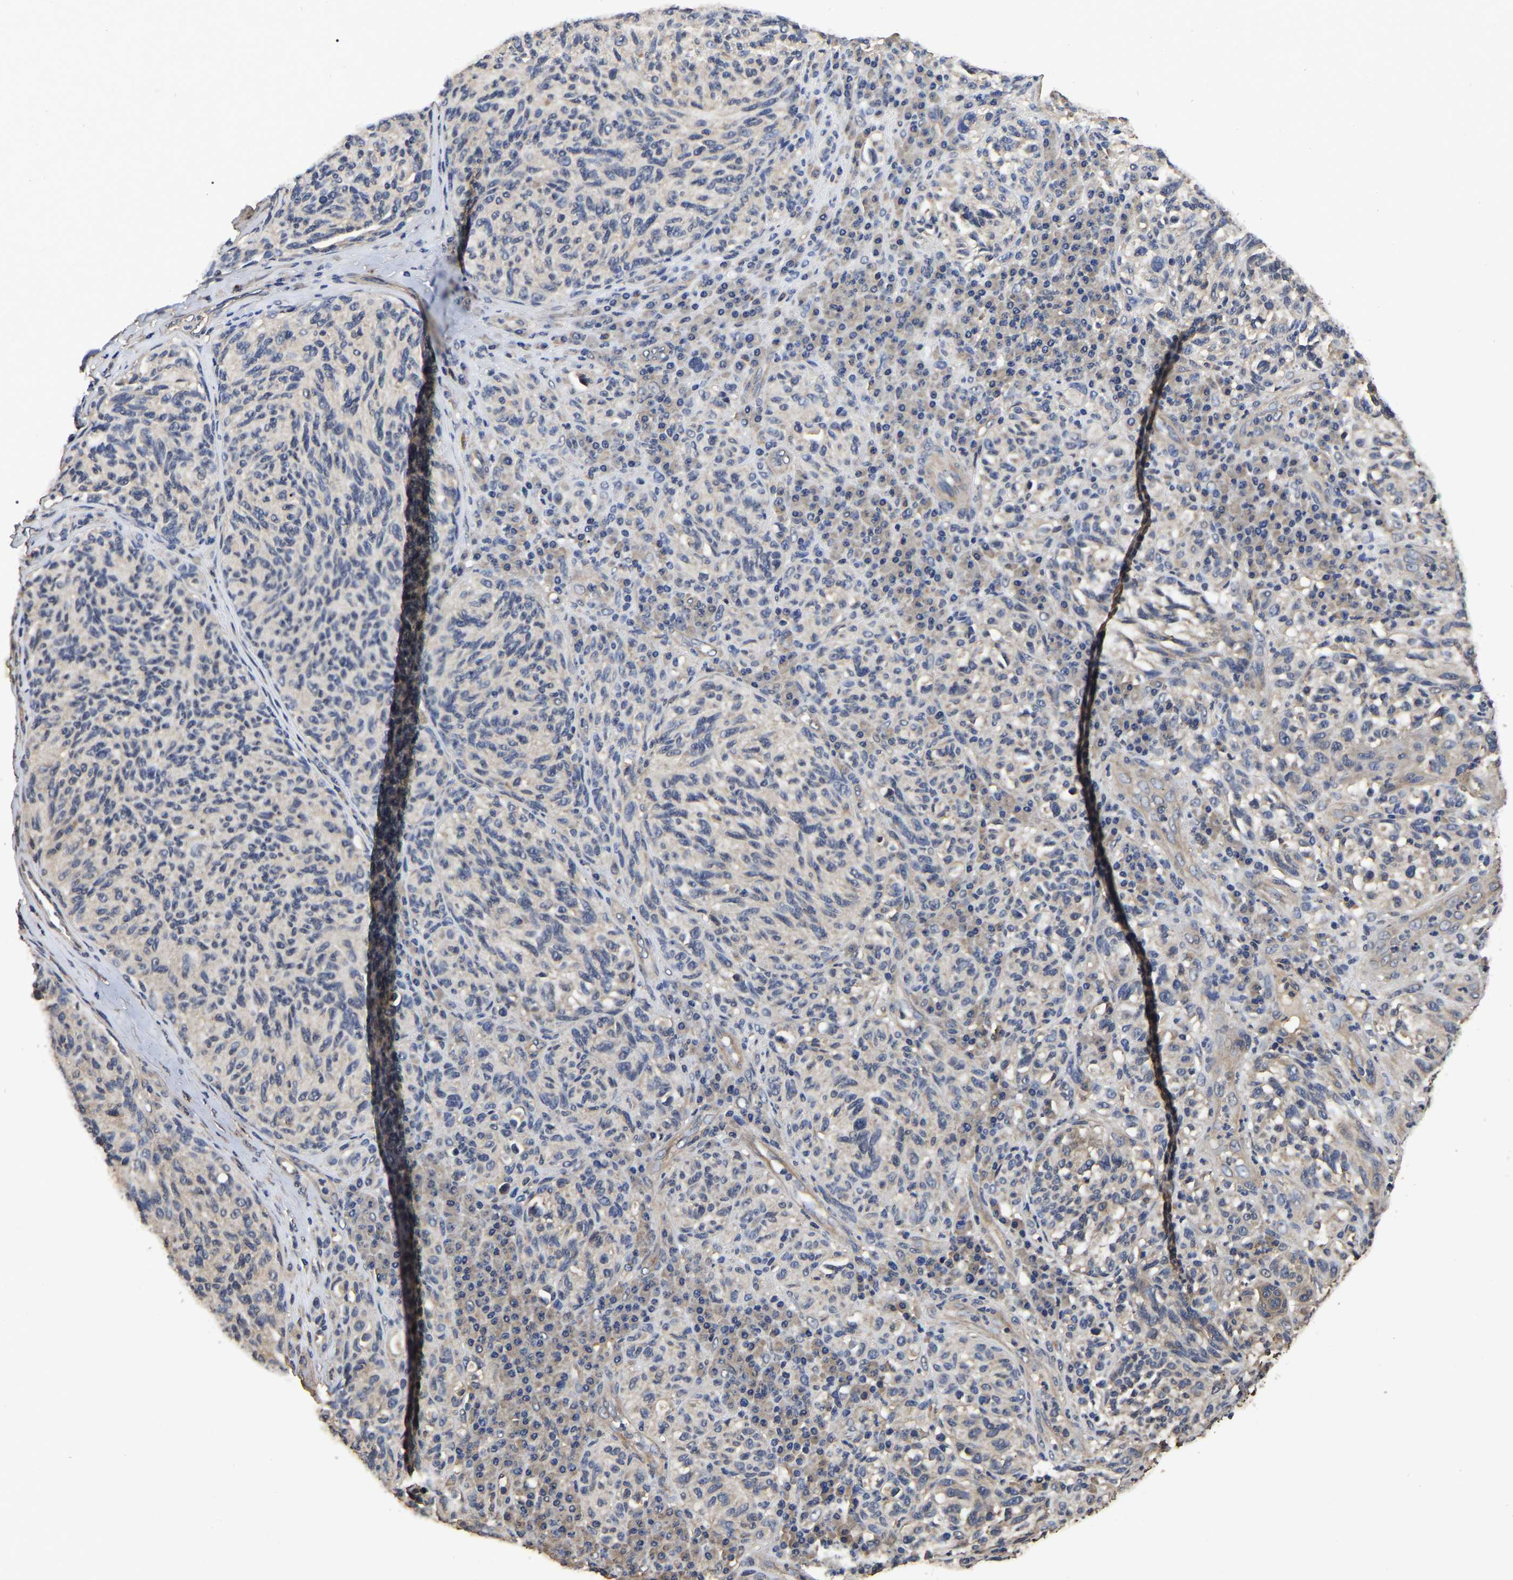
{"staining": {"intensity": "negative", "quantity": "none", "location": "none"}, "tissue": "melanoma", "cell_type": "Tumor cells", "image_type": "cancer", "snomed": [{"axis": "morphology", "description": "Malignant melanoma, NOS"}, {"axis": "topography", "description": "Skin"}], "caption": "This is a photomicrograph of IHC staining of malignant melanoma, which shows no expression in tumor cells.", "gene": "STK32C", "patient": {"sex": "female", "age": 73}}